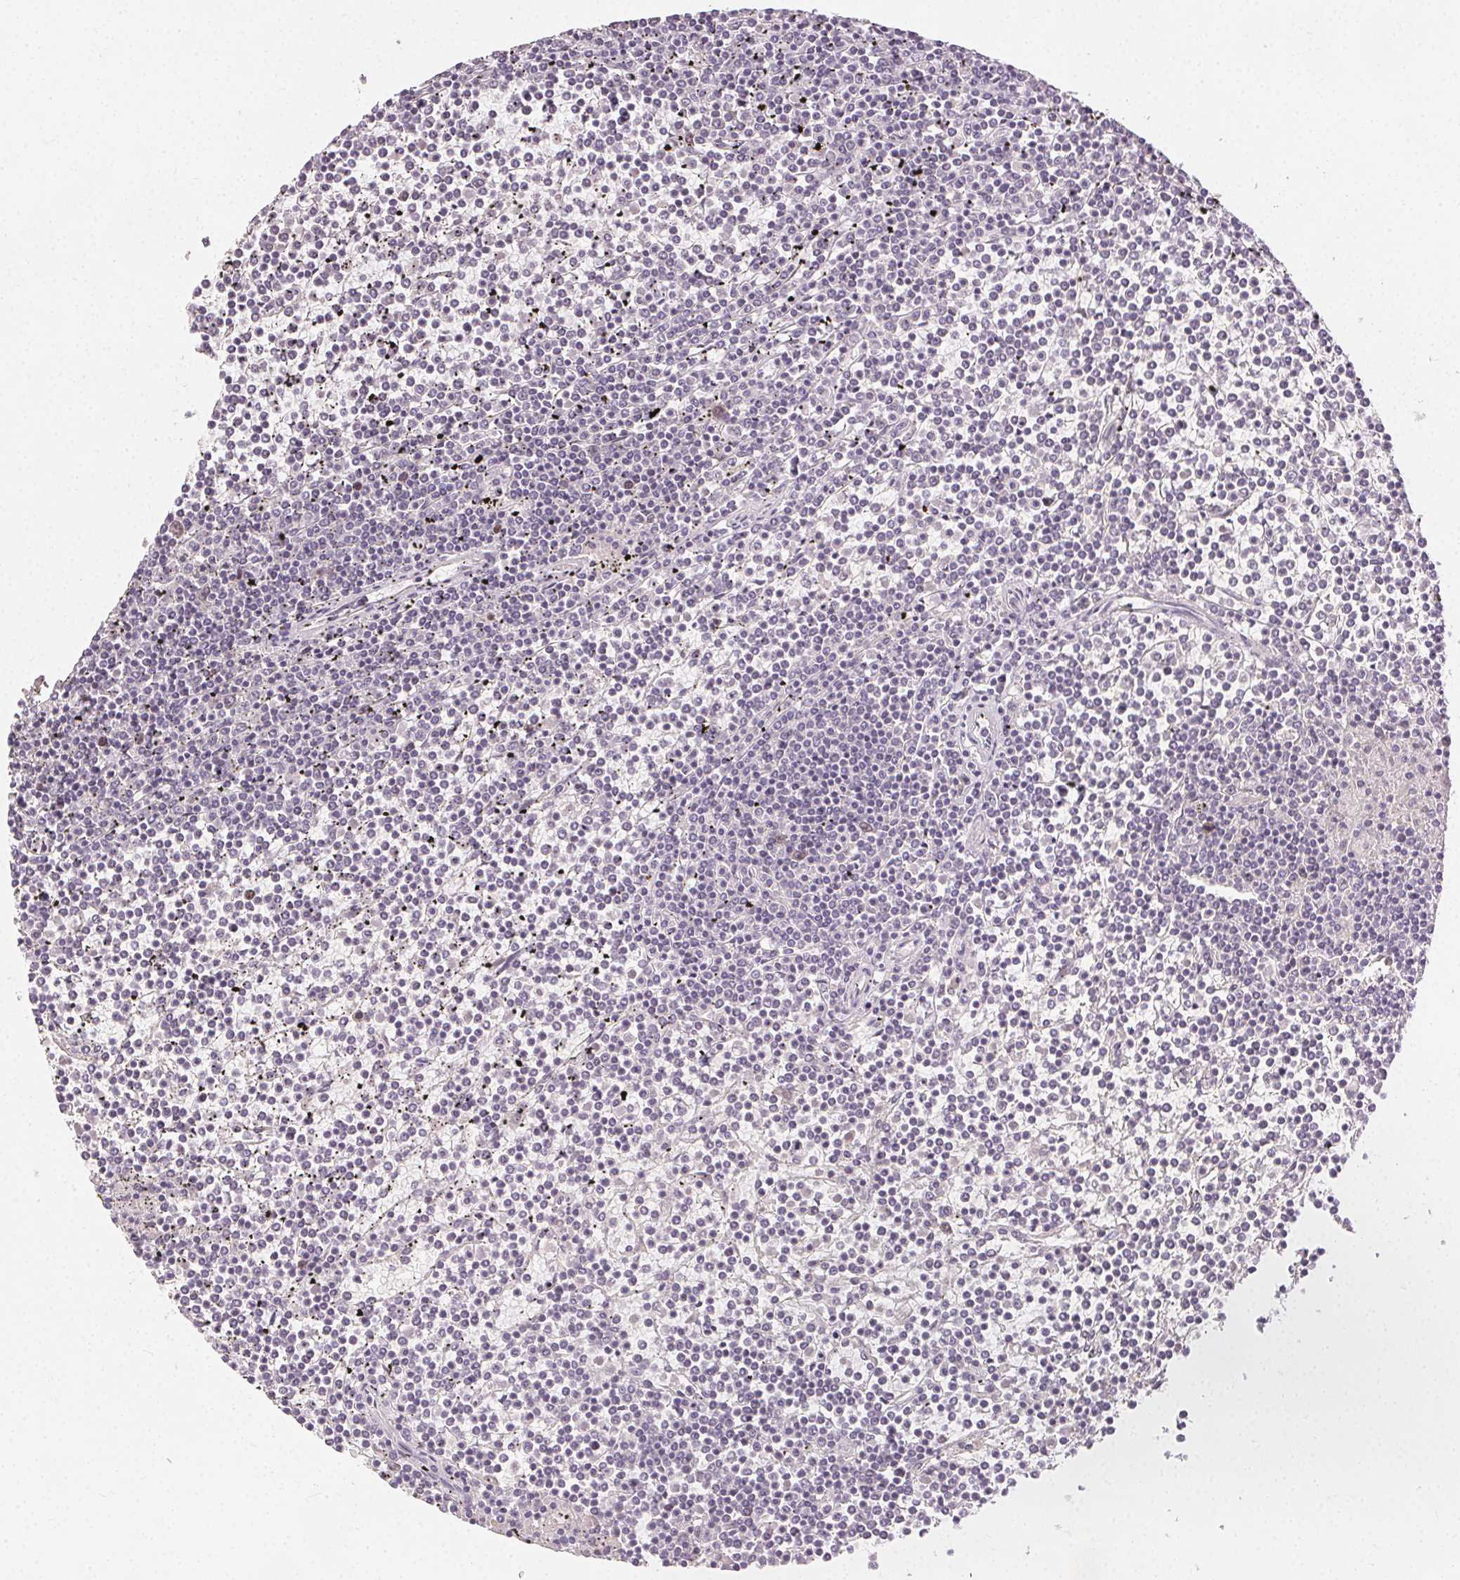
{"staining": {"intensity": "negative", "quantity": "none", "location": "none"}, "tissue": "lymphoma", "cell_type": "Tumor cells", "image_type": "cancer", "snomed": [{"axis": "morphology", "description": "Malignant lymphoma, non-Hodgkin's type, Low grade"}, {"axis": "topography", "description": "Spleen"}], "caption": "Tumor cells are negative for brown protein staining in lymphoma.", "gene": "ANLN", "patient": {"sex": "female", "age": 19}}